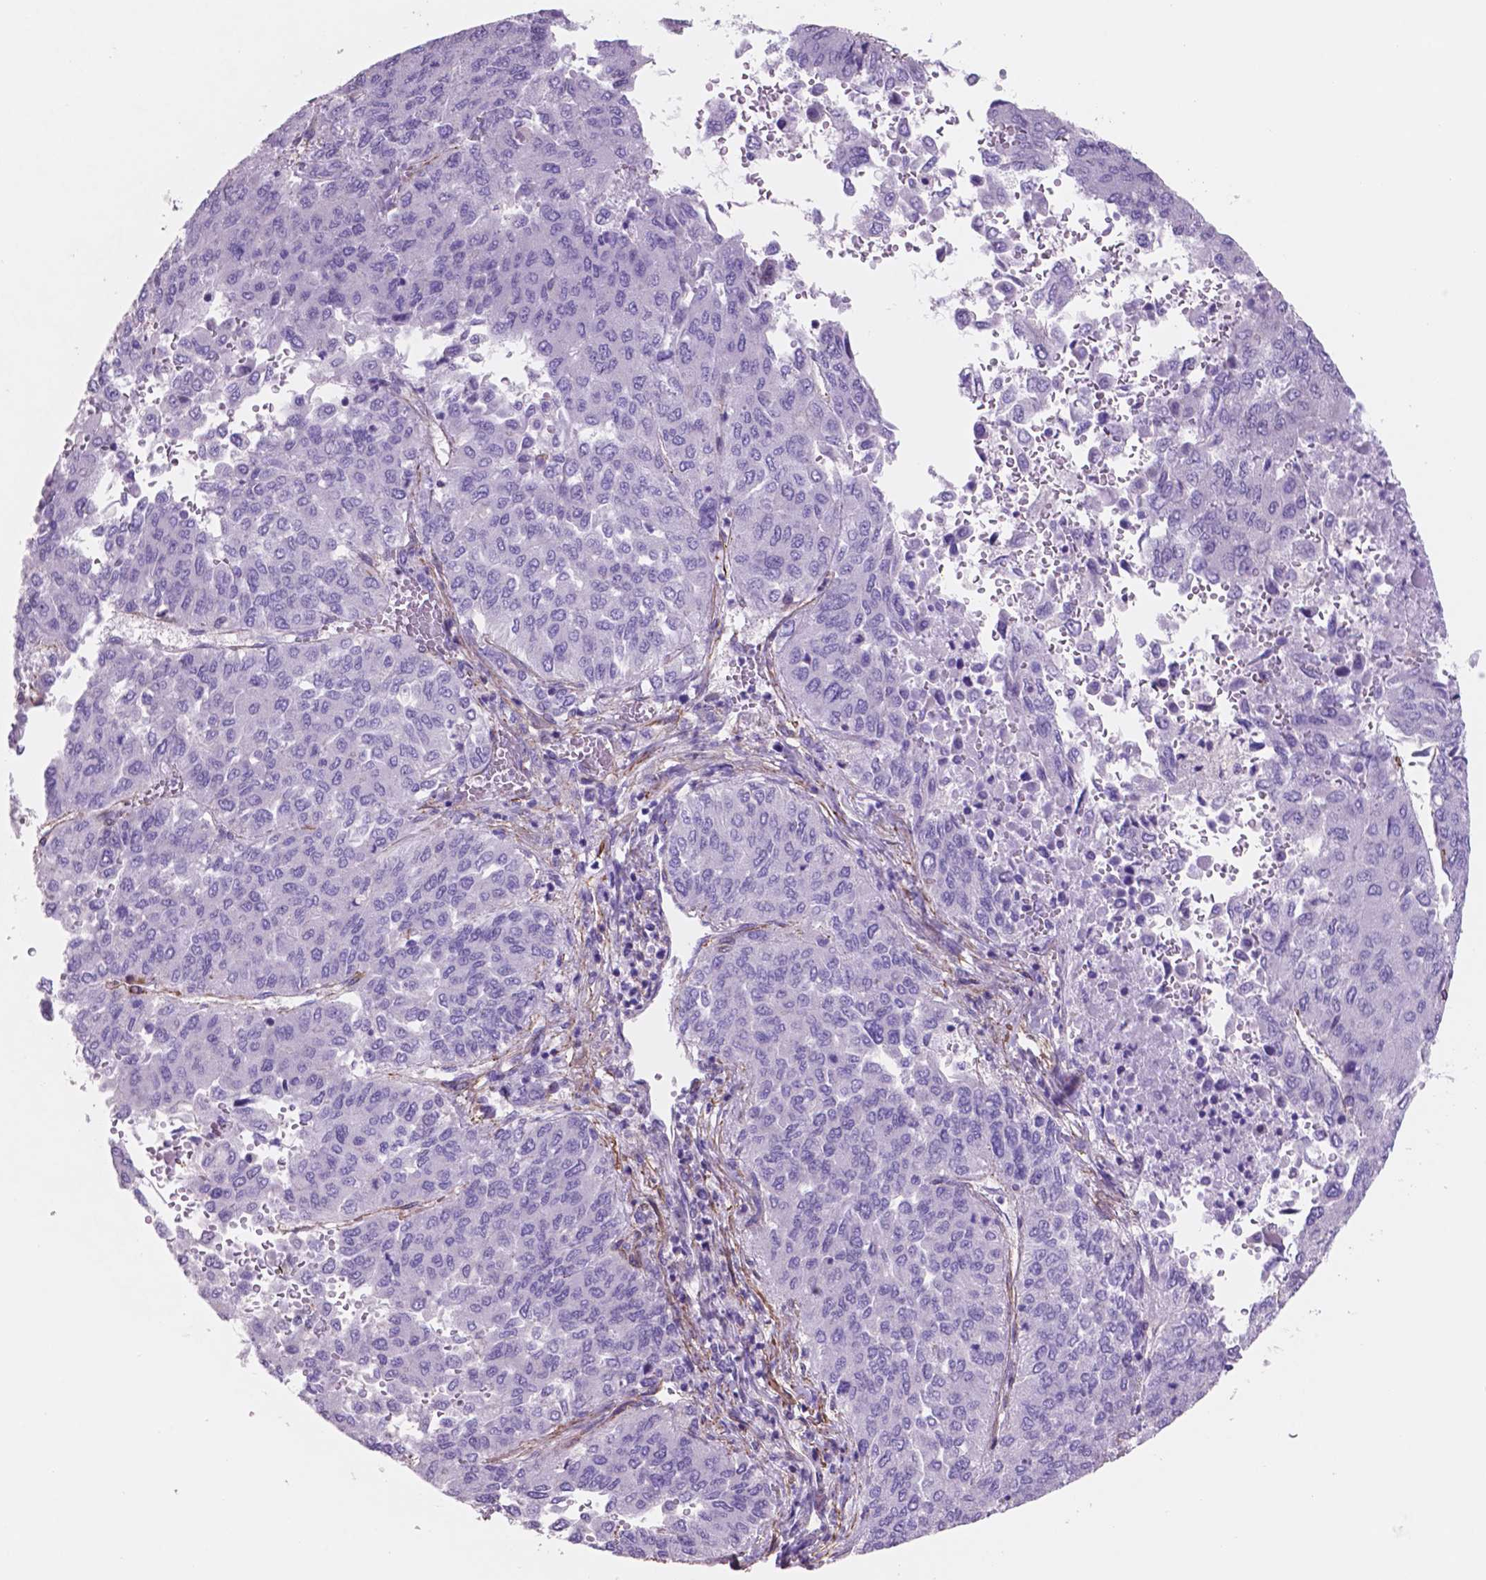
{"staining": {"intensity": "negative", "quantity": "none", "location": "none"}, "tissue": "liver cancer", "cell_type": "Tumor cells", "image_type": "cancer", "snomed": [{"axis": "morphology", "description": "Carcinoma, Hepatocellular, NOS"}, {"axis": "topography", "description": "Liver"}], "caption": "Protein analysis of liver cancer (hepatocellular carcinoma) exhibits no significant expression in tumor cells.", "gene": "TOR2A", "patient": {"sex": "female", "age": 41}}